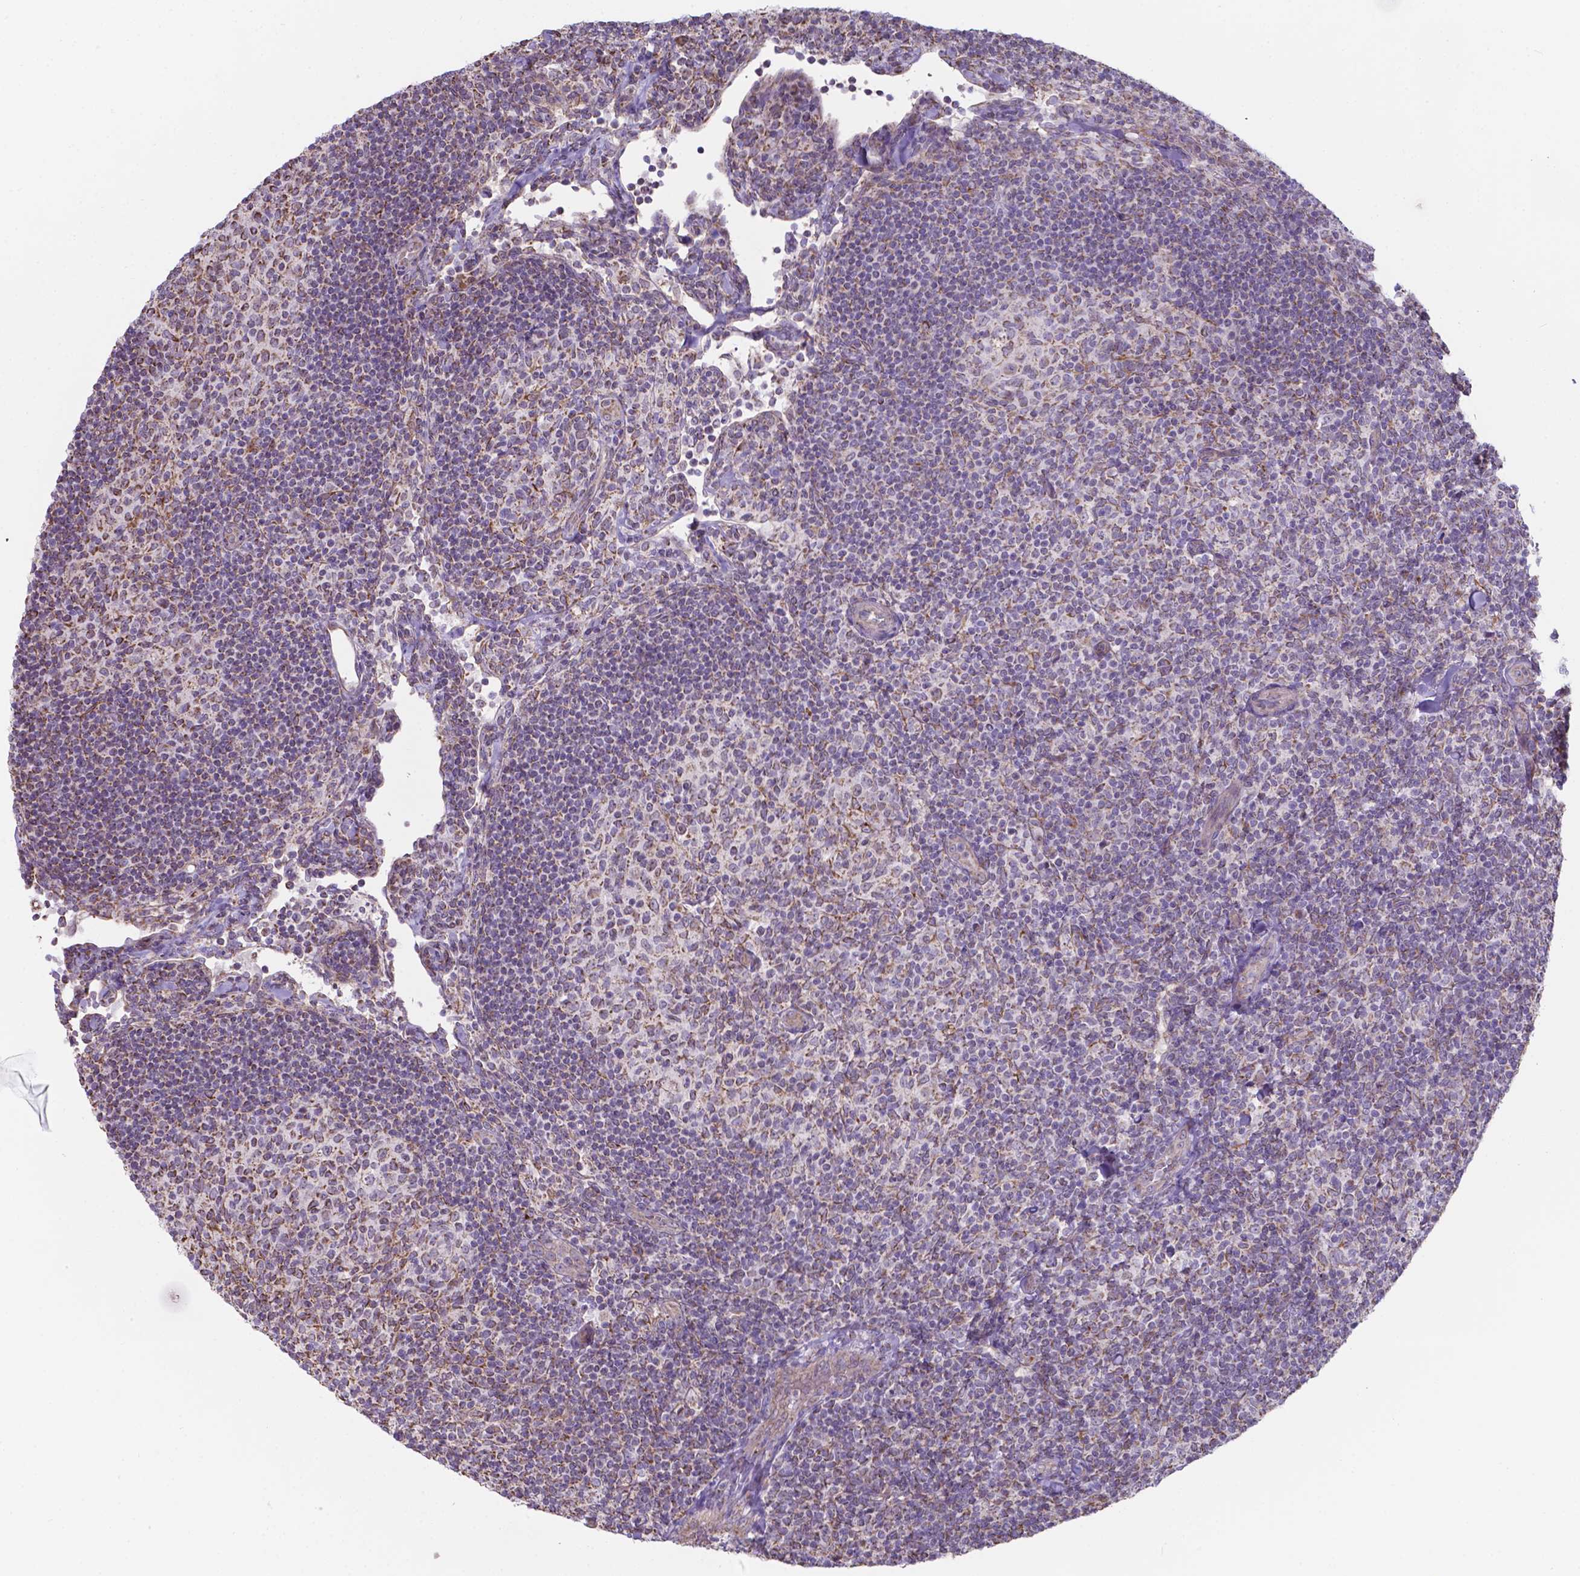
{"staining": {"intensity": "weak", "quantity": "<25%", "location": "cytoplasmic/membranous"}, "tissue": "lymphoma", "cell_type": "Tumor cells", "image_type": "cancer", "snomed": [{"axis": "morphology", "description": "Malignant lymphoma, non-Hodgkin's type, Low grade"}, {"axis": "topography", "description": "Lymph node"}], "caption": "Tumor cells show no significant positivity in low-grade malignant lymphoma, non-Hodgkin's type. (Stains: DAB immunohistochemistry with hematoxylin counter stain, Microscopy: brightfield microscopy at high magnification).", "gene": "FAM114A1", "patient": {"sex": "female", "age": 56}}